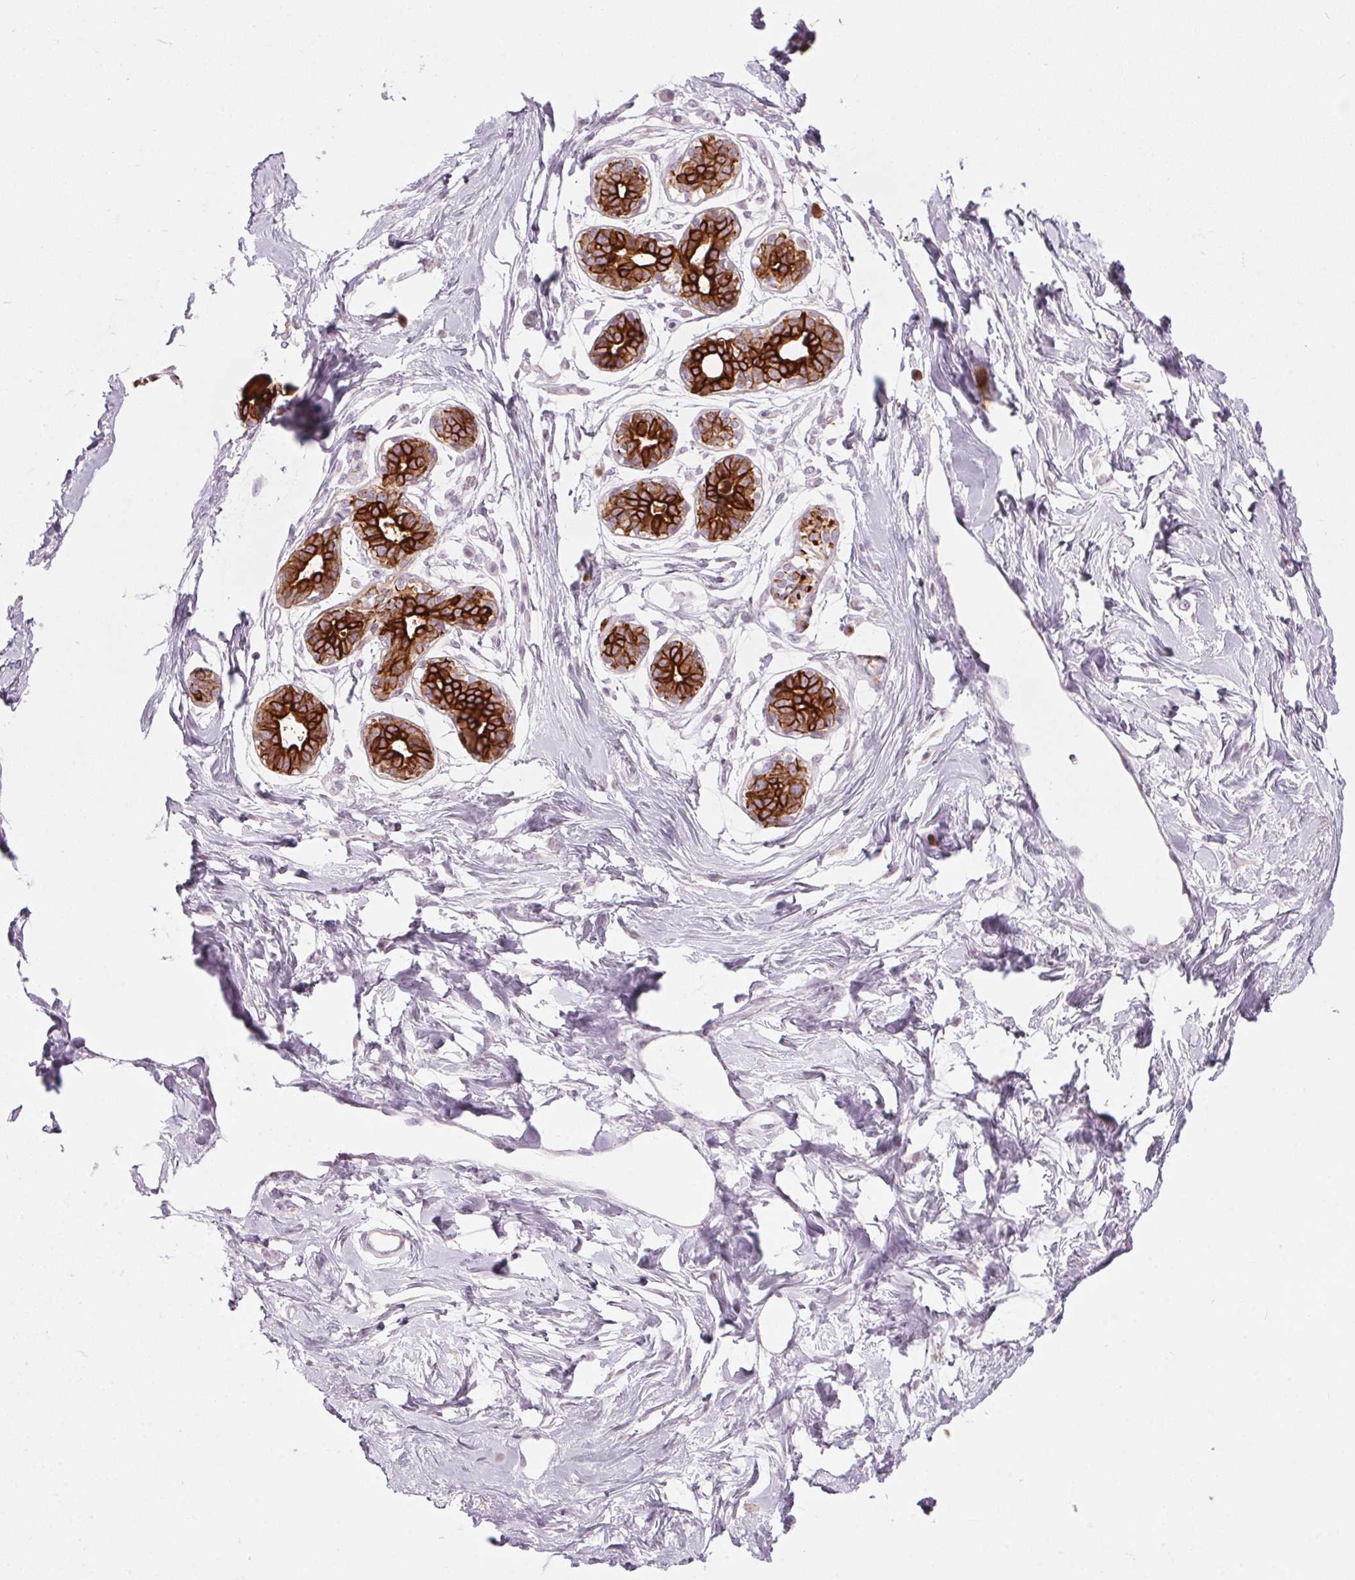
{"staining": {"intensity": "negative", "quantity": "none", "location": "none"}, "tissue": "breast", "cell_type": "Adipocytes", "image_type": "normal", "snomed": [{"axis": "morphology", "description": "Normal tissue, NOS"}, {"axis": "topography", "description": "Breast"}], "caption": "Protein analysis of benign breast reveals no significant positivity in adipocytes. (DAB IHC with hematoxylin counter stain).", "gene": "SCTR", "patient": {"sex": "female", "age": 45}}